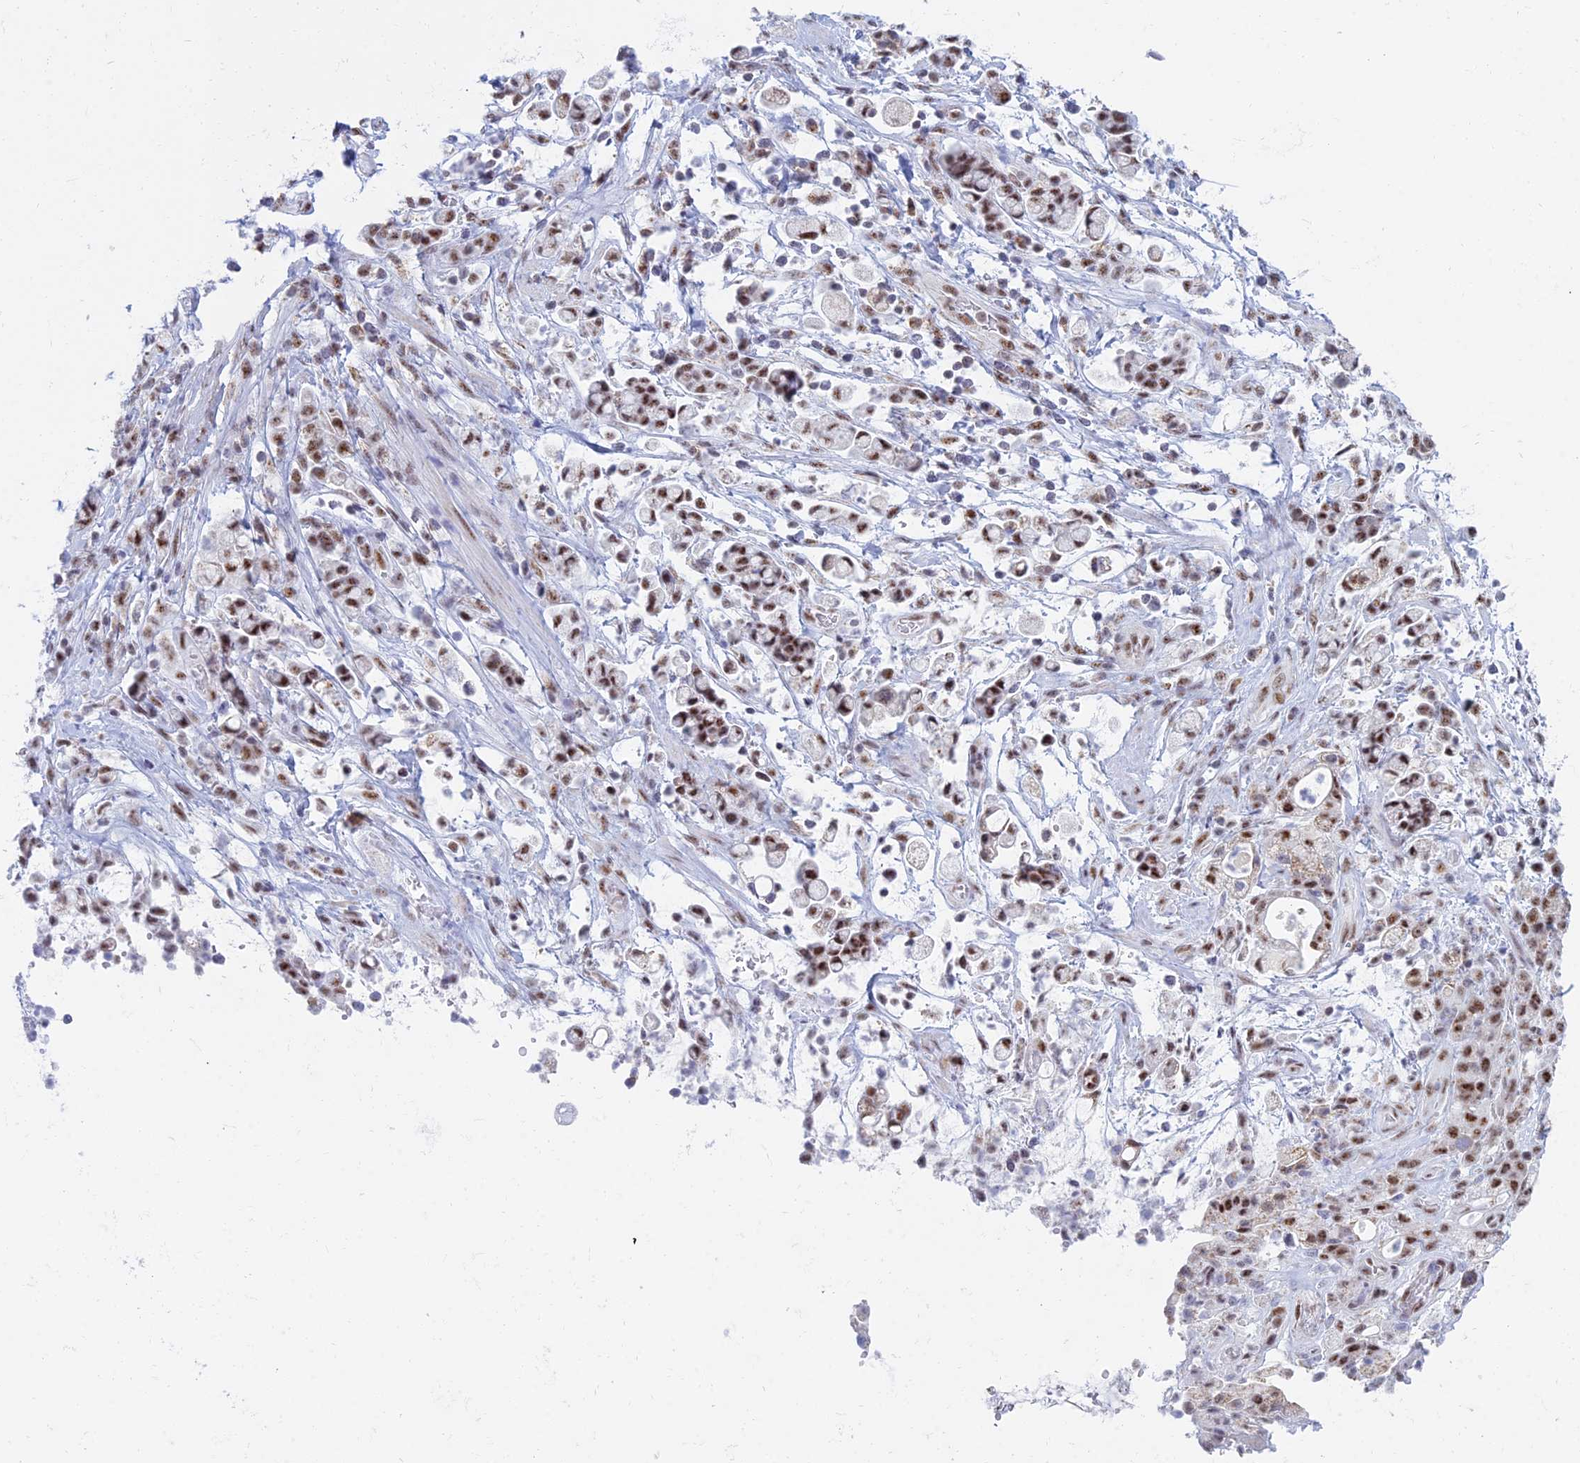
{"staining": {"intensity": "moderate", "quantity": ">75%", "location": "nuclear"}, "tissue": "stomach cancer", "cell_type": "Tumor cells", "image_type": "cancer", "snomed": [{"axis": "morphology", "description": "Adenocarcinoma, NOS"}, {"axis": "topography", "description": "Stomach"}], "caption": "Tumor cells display medium levels of moderate nuclear expression in approximately >75% of cells in human stomach cancer.", "gene": "KLF14", "patient": {"sex": "female", "age": 60}}